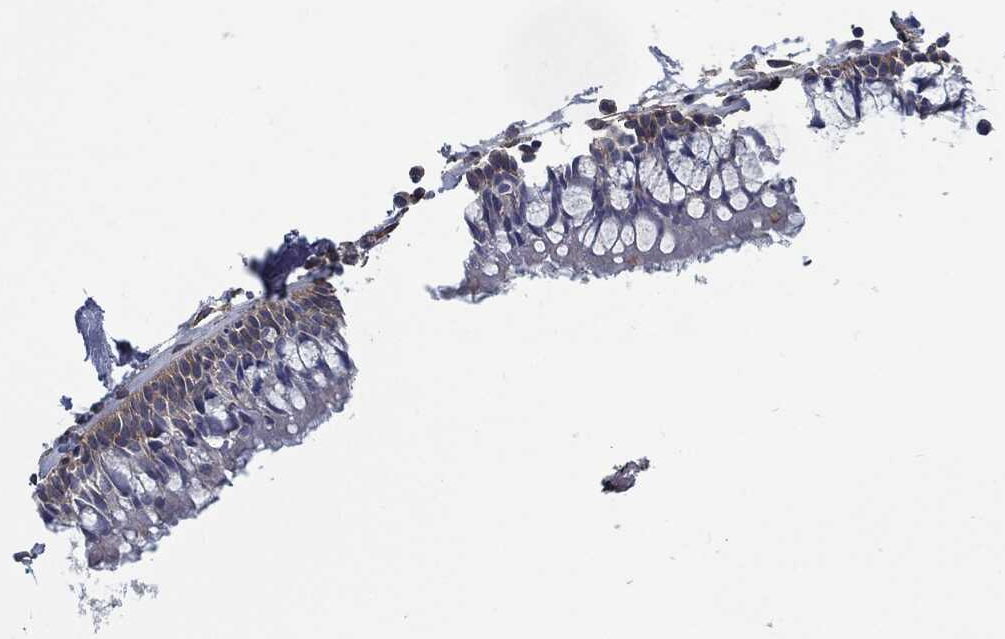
{"staining": {"intensity": "weak", "quantity": "25%-75%", "location": "cytoplasmic/membranous"}, "tissue": "nasopharynx", "cell_type": "Respiratory epithelial cells", "image_type": "normal", "snomed": [{"axis": "morphology", "description": "Normal tissue, NOS"}, {"axis": "topography", "description": "Nasopharynx"}], "caption": "This photomicrograph shows benign nasopharynx stained with immunohistochemistry (IHC) to label a protein in brown. The cytoplasmic/membranous of respiratory epithelial cells show weak positivity for the protein. Nuclei are counter-stained blue.", "gene": "SVIL", "patient": {"sex": "male", "age": 58}}